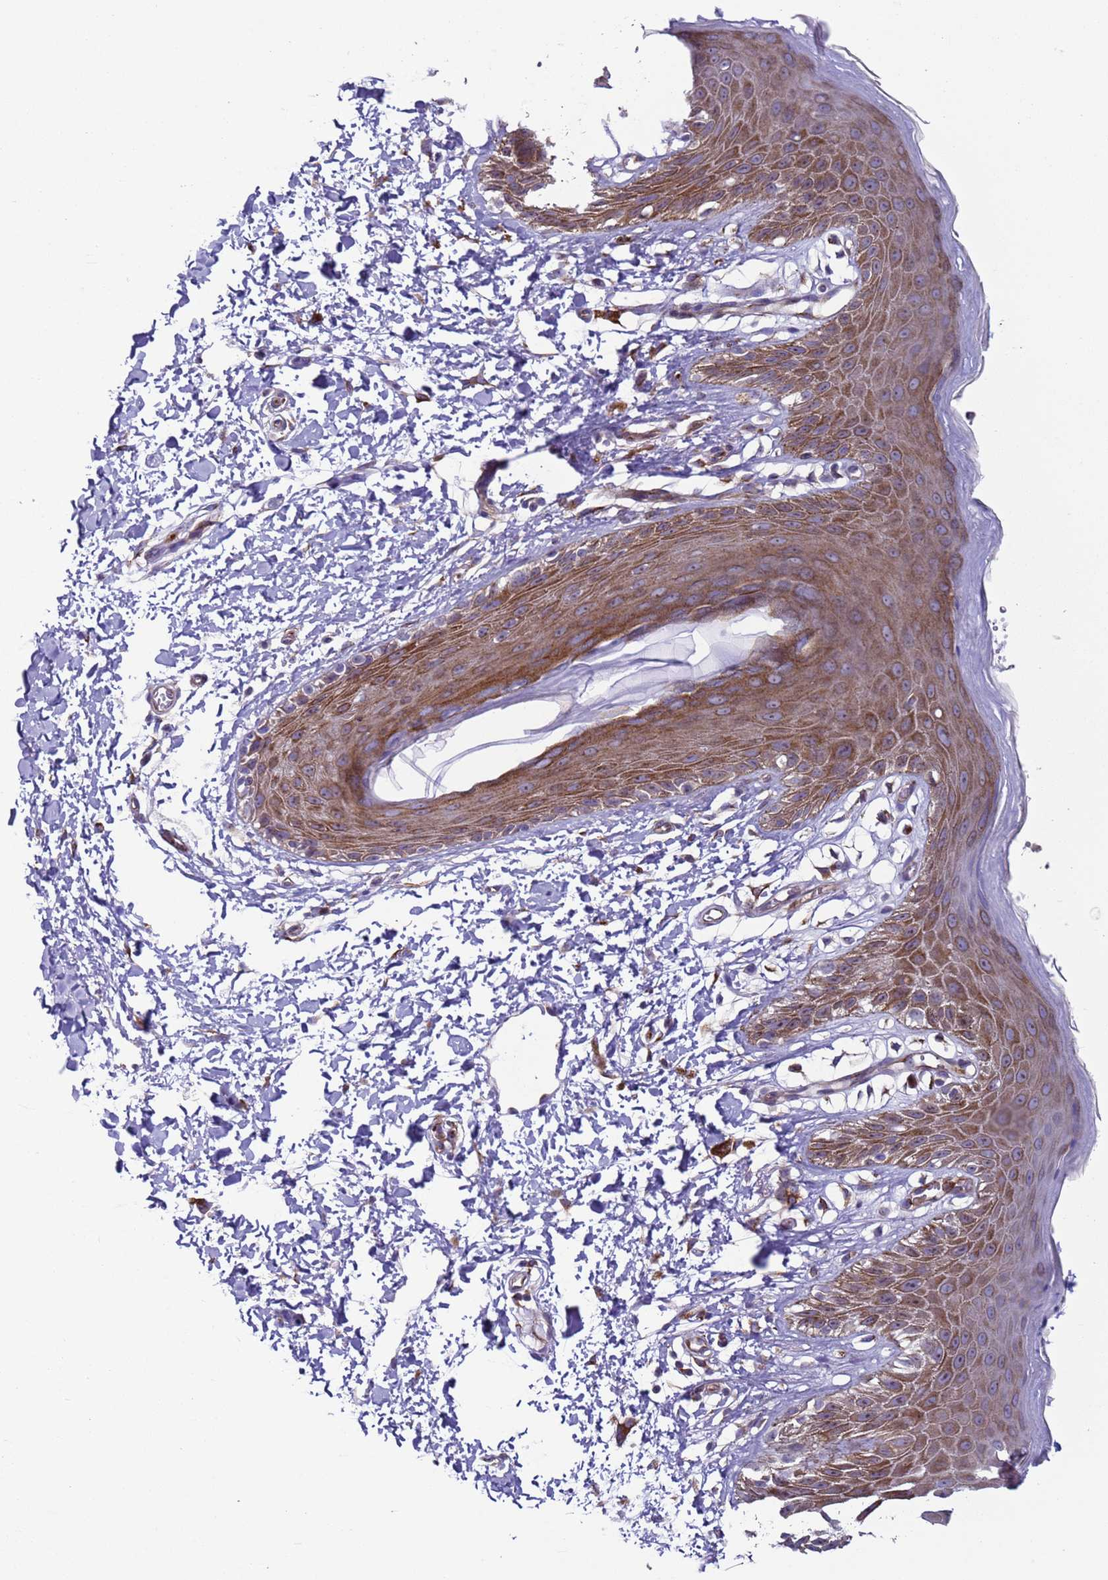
{"staining": {"intensity": "moderate", "quantity": ">75%", "location": "cytoplasmic/membranous"}, "tissue": "skin", "cell_type": "Epidermal cells", "image_type": "normal", "snomed": [{"axis": "morphology", "description": "Normal tissue, NOS"}, {"axis": "topography", "description": "Anal"}], "caption": "DAB immunohistochemical staining of unremarkable skin shows moderate cytoplasmic/membranous protein positivity in approximately >75% of epidermal cells.", "gene": "HEATR1", "patient": {"sex": "male", "age": 44}}